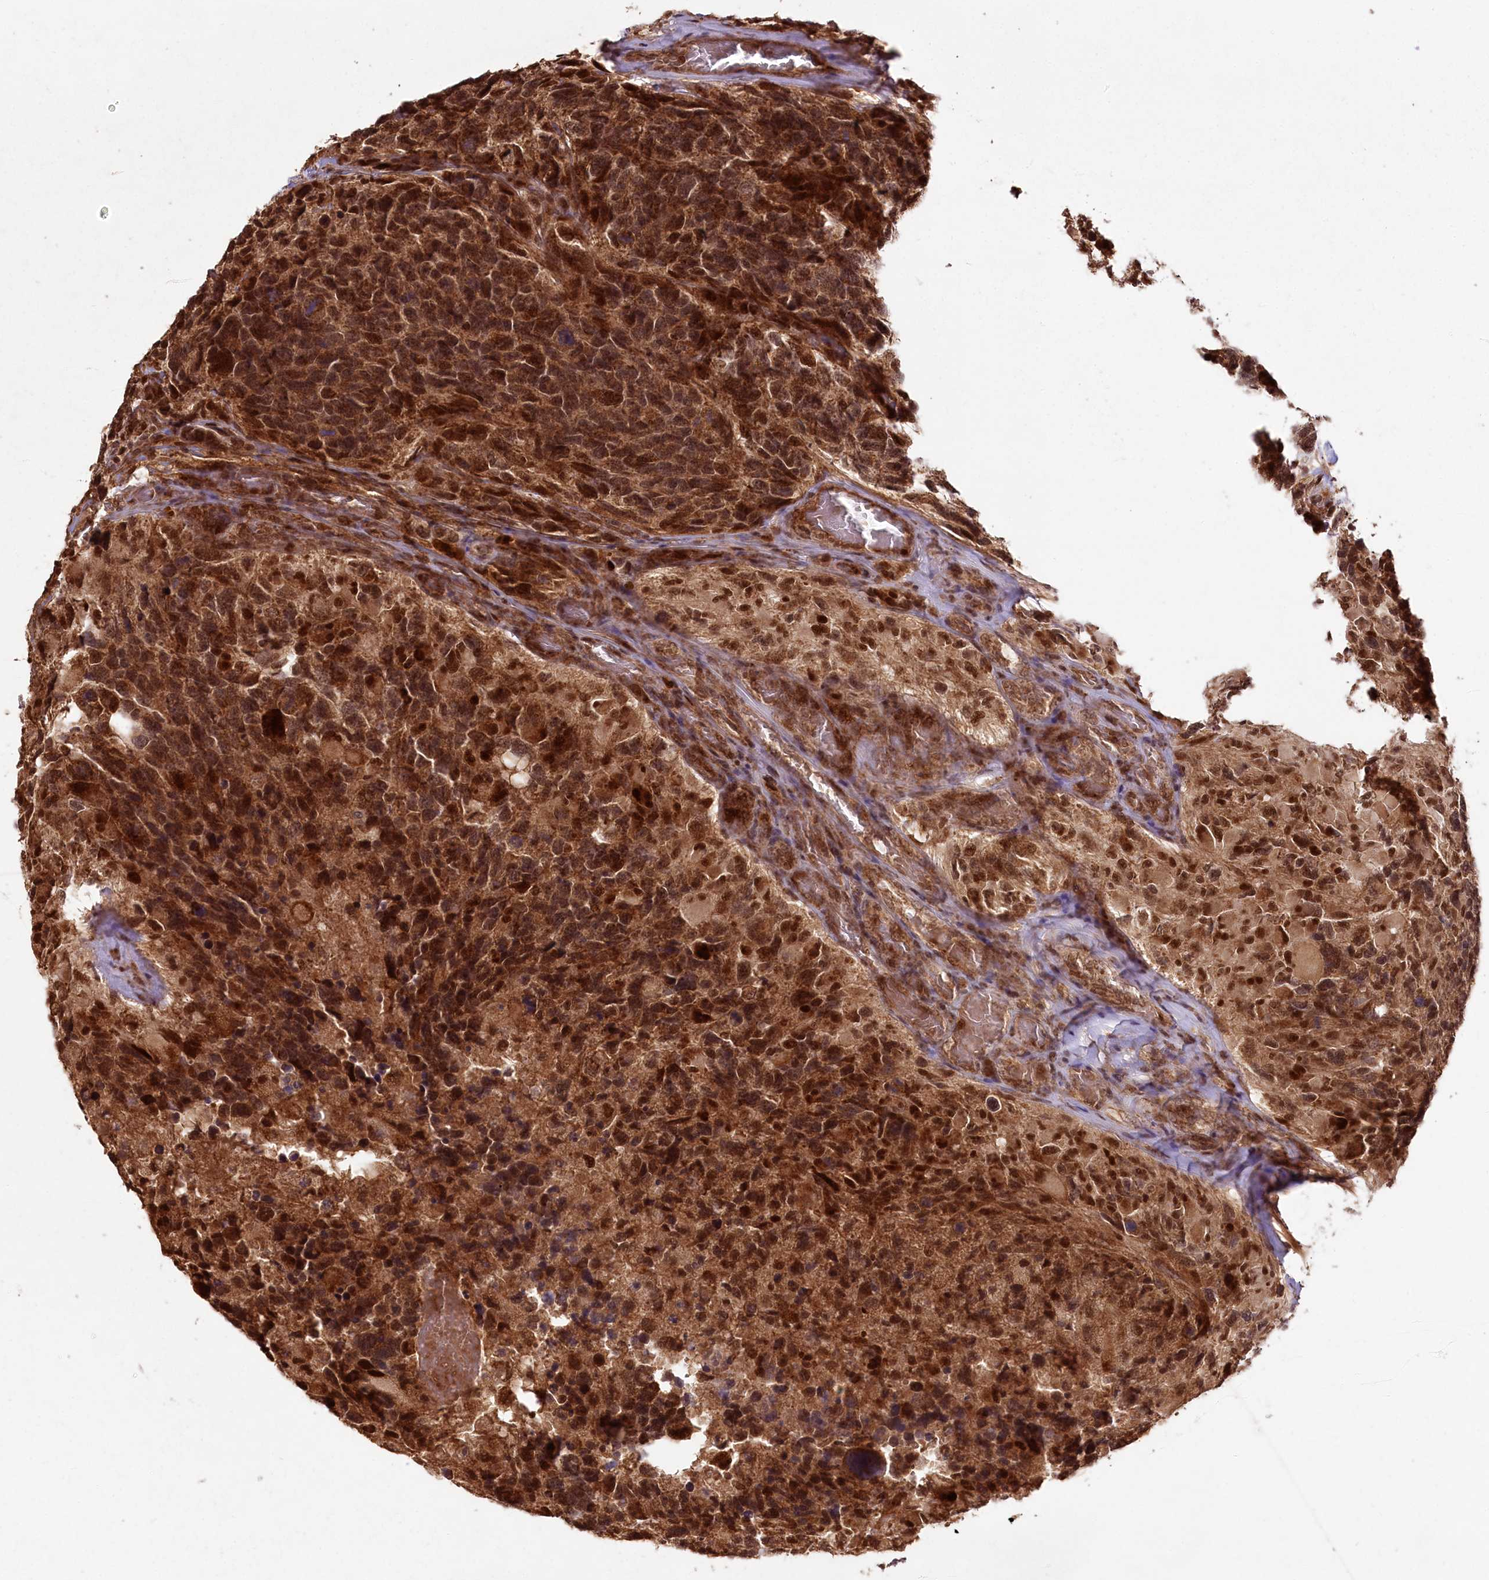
{"staining": {"intensity": "strong", "quantity": ">75%", "location": "cytoplasmic/membranous,nuclear"}, "tissue": "glioma", "cell_type": "Tumor cells", "image_type": "cancer", "snomed": [{"axis": "morphology", "description": "Glioma, malignant, High grade"}, {"axis": "topography", "description": "Brain"}], "caption": "Brown immunohistochemical staining in malignant glioma (high-grade) displays strong cytoplasmic/membranous and nuclear staining in approximately >75% of tumor cells.", "gene": "MICU1", "patient": {"sex": "male", "age": 69}}